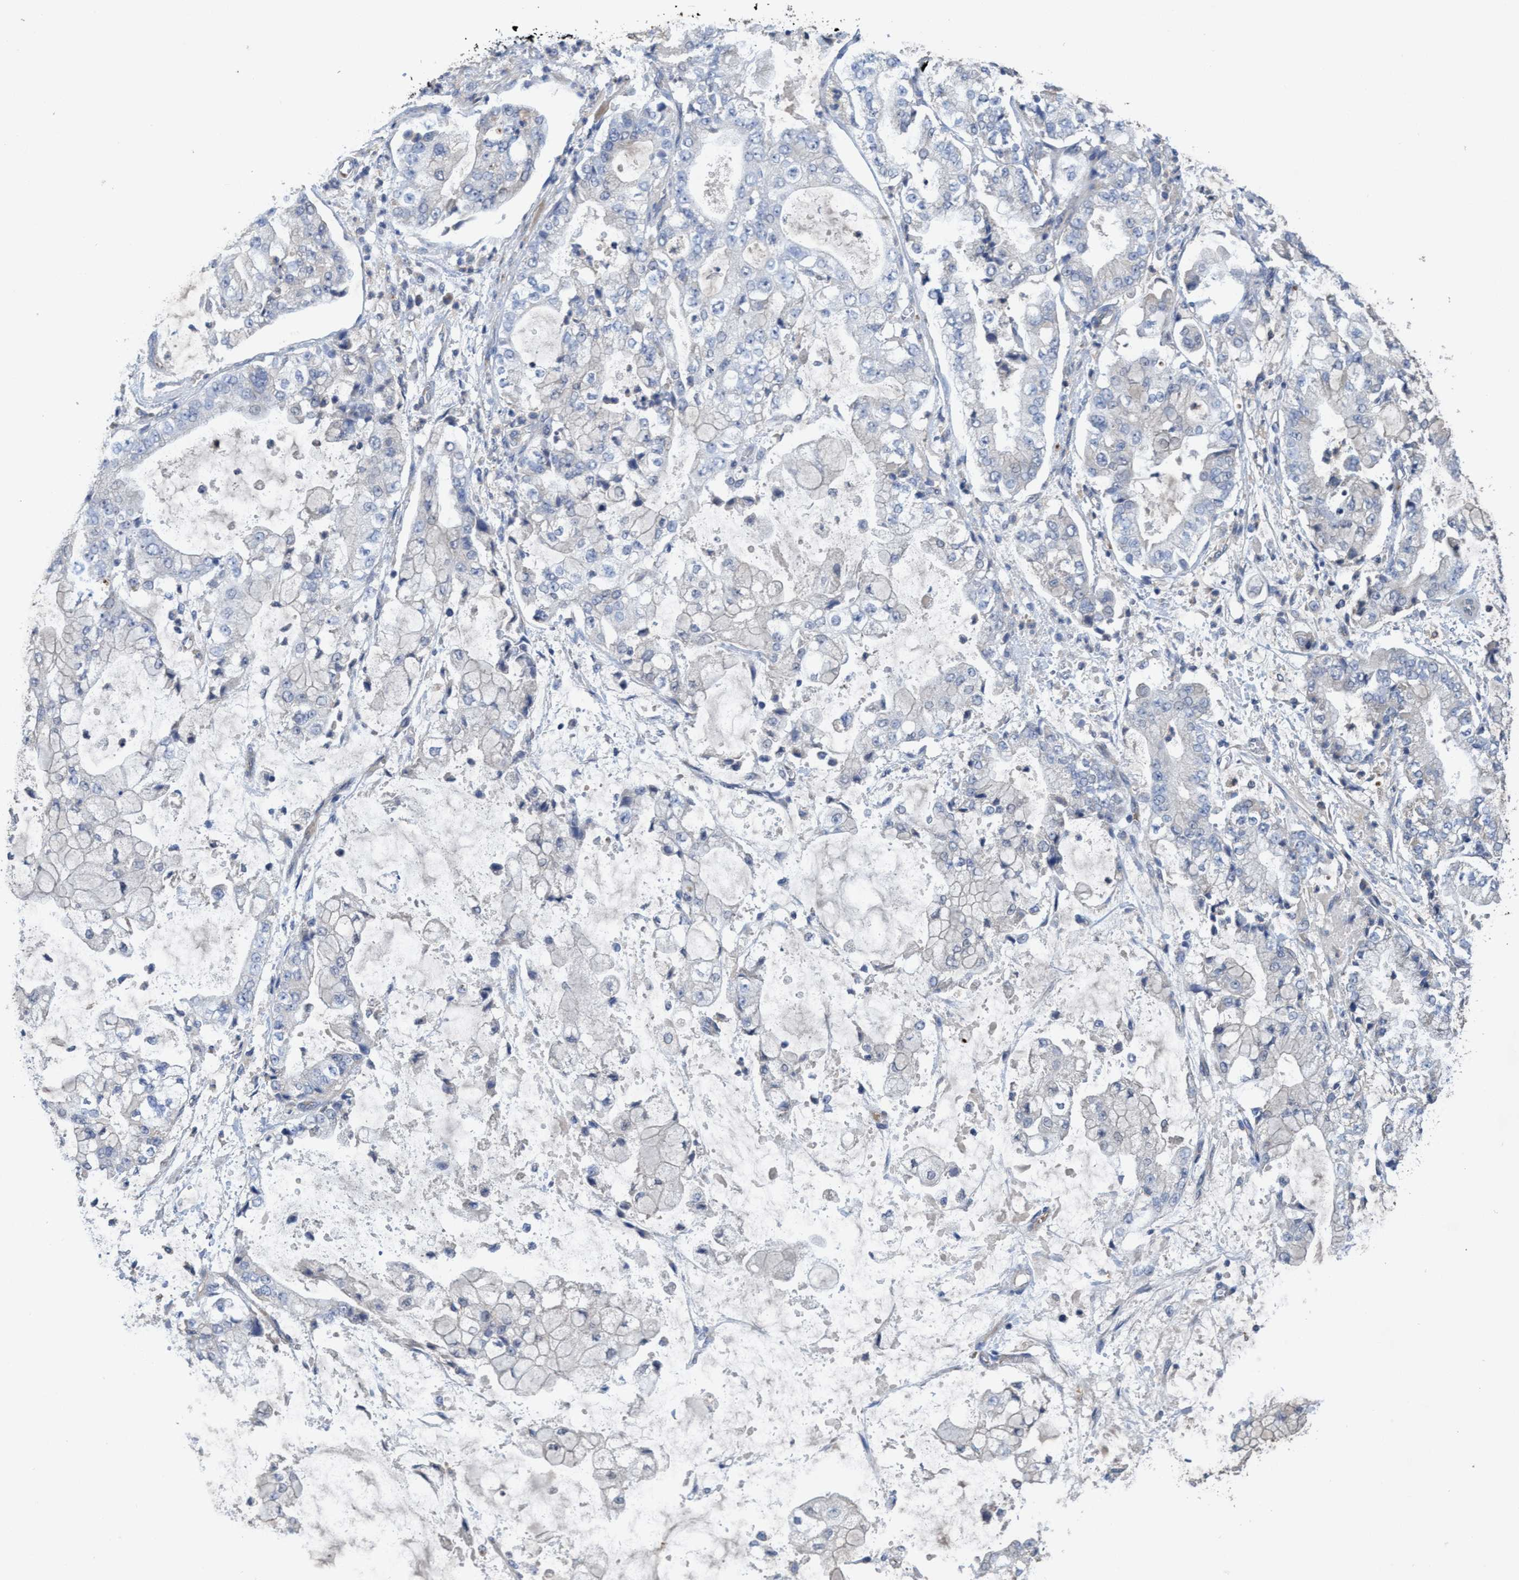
{"staining": {"intensity": "negative", "quantity": "none", "location": "none"}, "tissue": "stomach cancer", "cell_type": "Tumor cells", "image_type": "cancer", "snomed": [{"axis": "morphology", "description": "Adenocarcinoma, NOS"}, {"axis": "topography", "description": "Stomach"}], "caption": "IHC of adenocarcinoma (stomach) reveals no positivity in tumor cells.", "gene": "SEMA4D", "patient": {"sex": "male", "age": 76}}